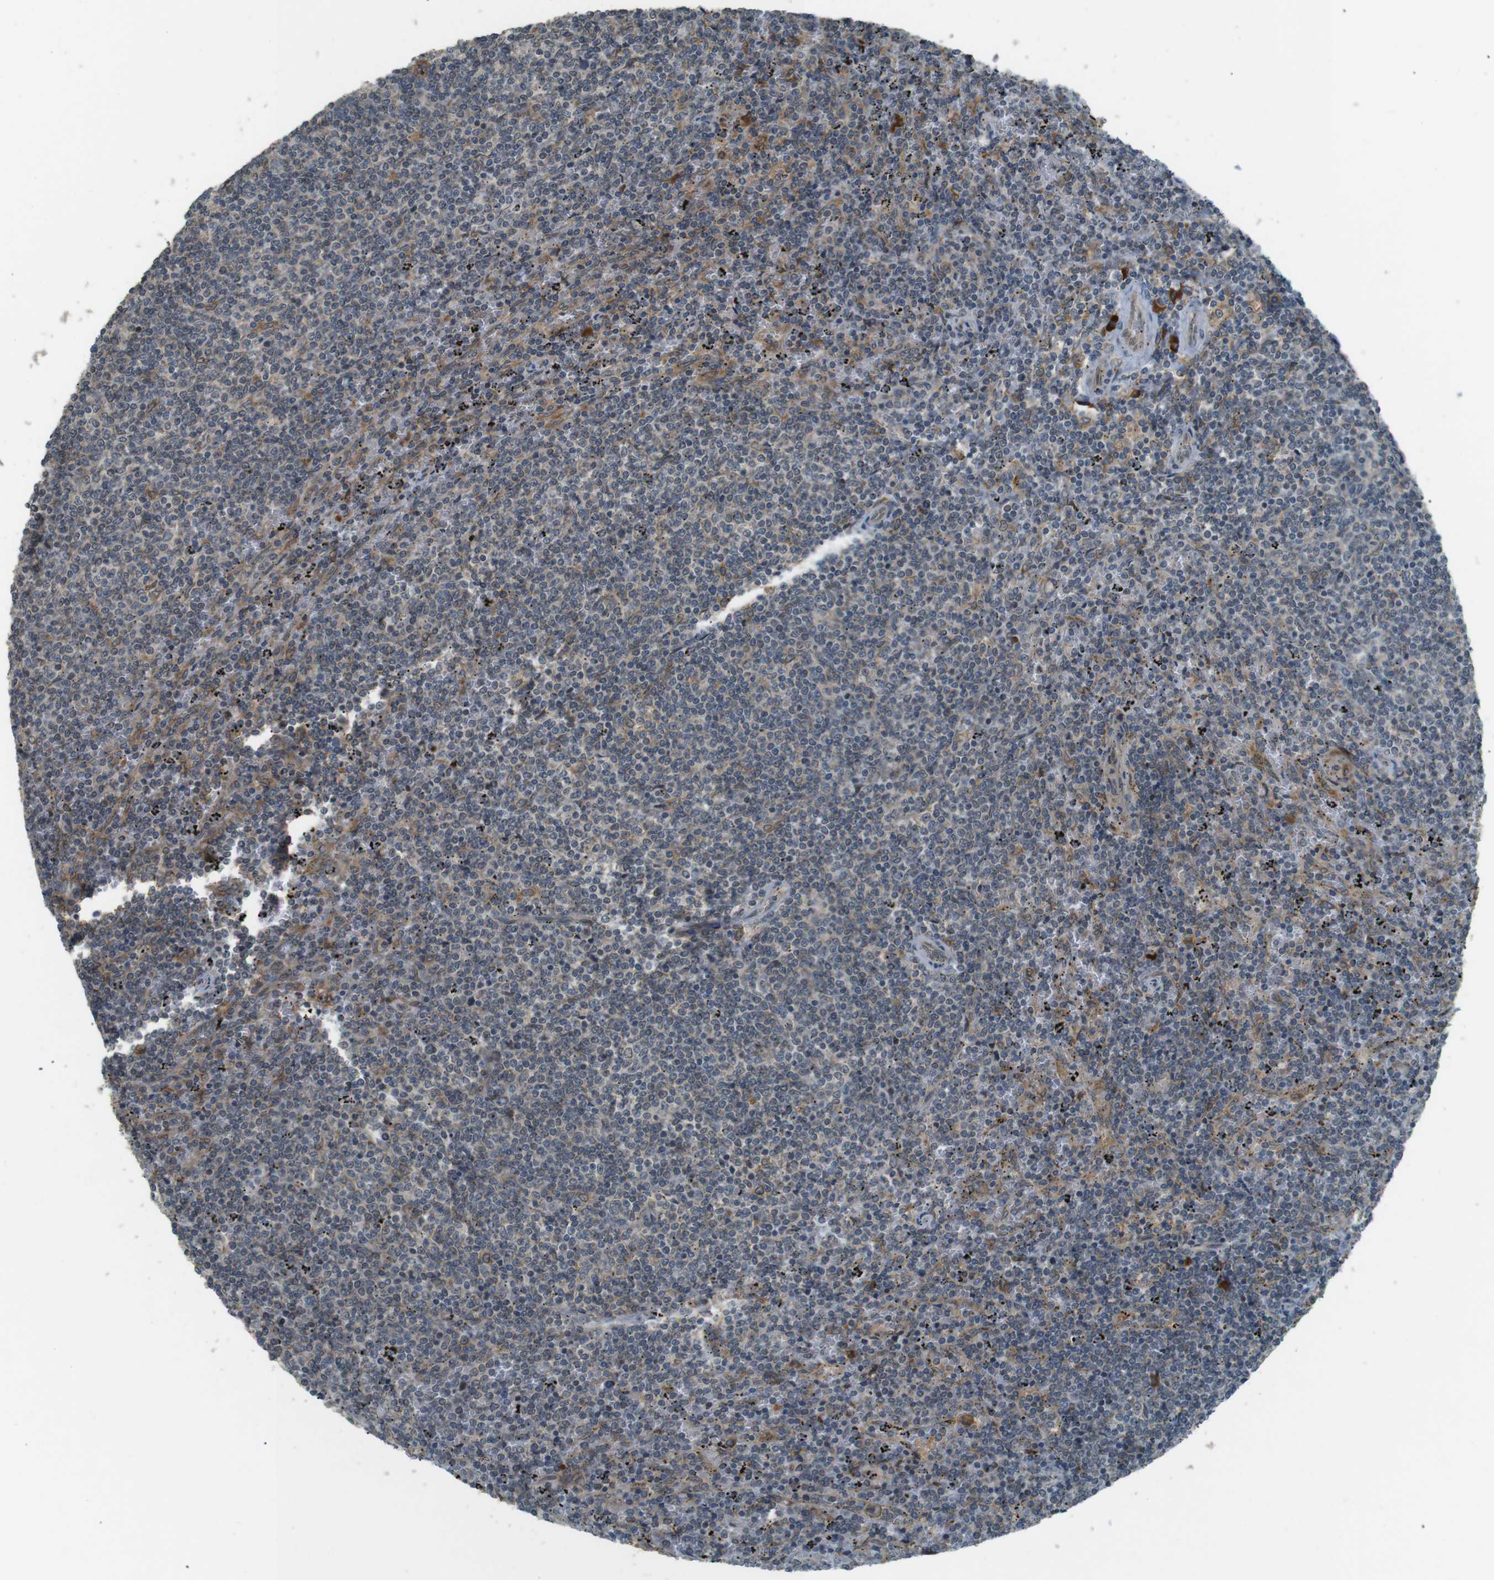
{"staining": {"intensity": "moderate", "quantity": "<25%", "location": "cytoplasmic/membranous"}, "tissue": "lymphoma", "cell_type": "Tumor cells", "image_type": "cancer", "snomed": [{"axis": "morphology", "description": "Malignant lymphoma, non-Hodgkin's type, Low grade"}, {"axis": "topography", "description": "Spleen"}], "caption": "A photomicrograph of human lymphoma stained for a protein reveals moderate cytoplasmic/membranous brown staining in tumor cells.", "gene": "TMED4", "patient": {"sex": "female", "age": 50}}